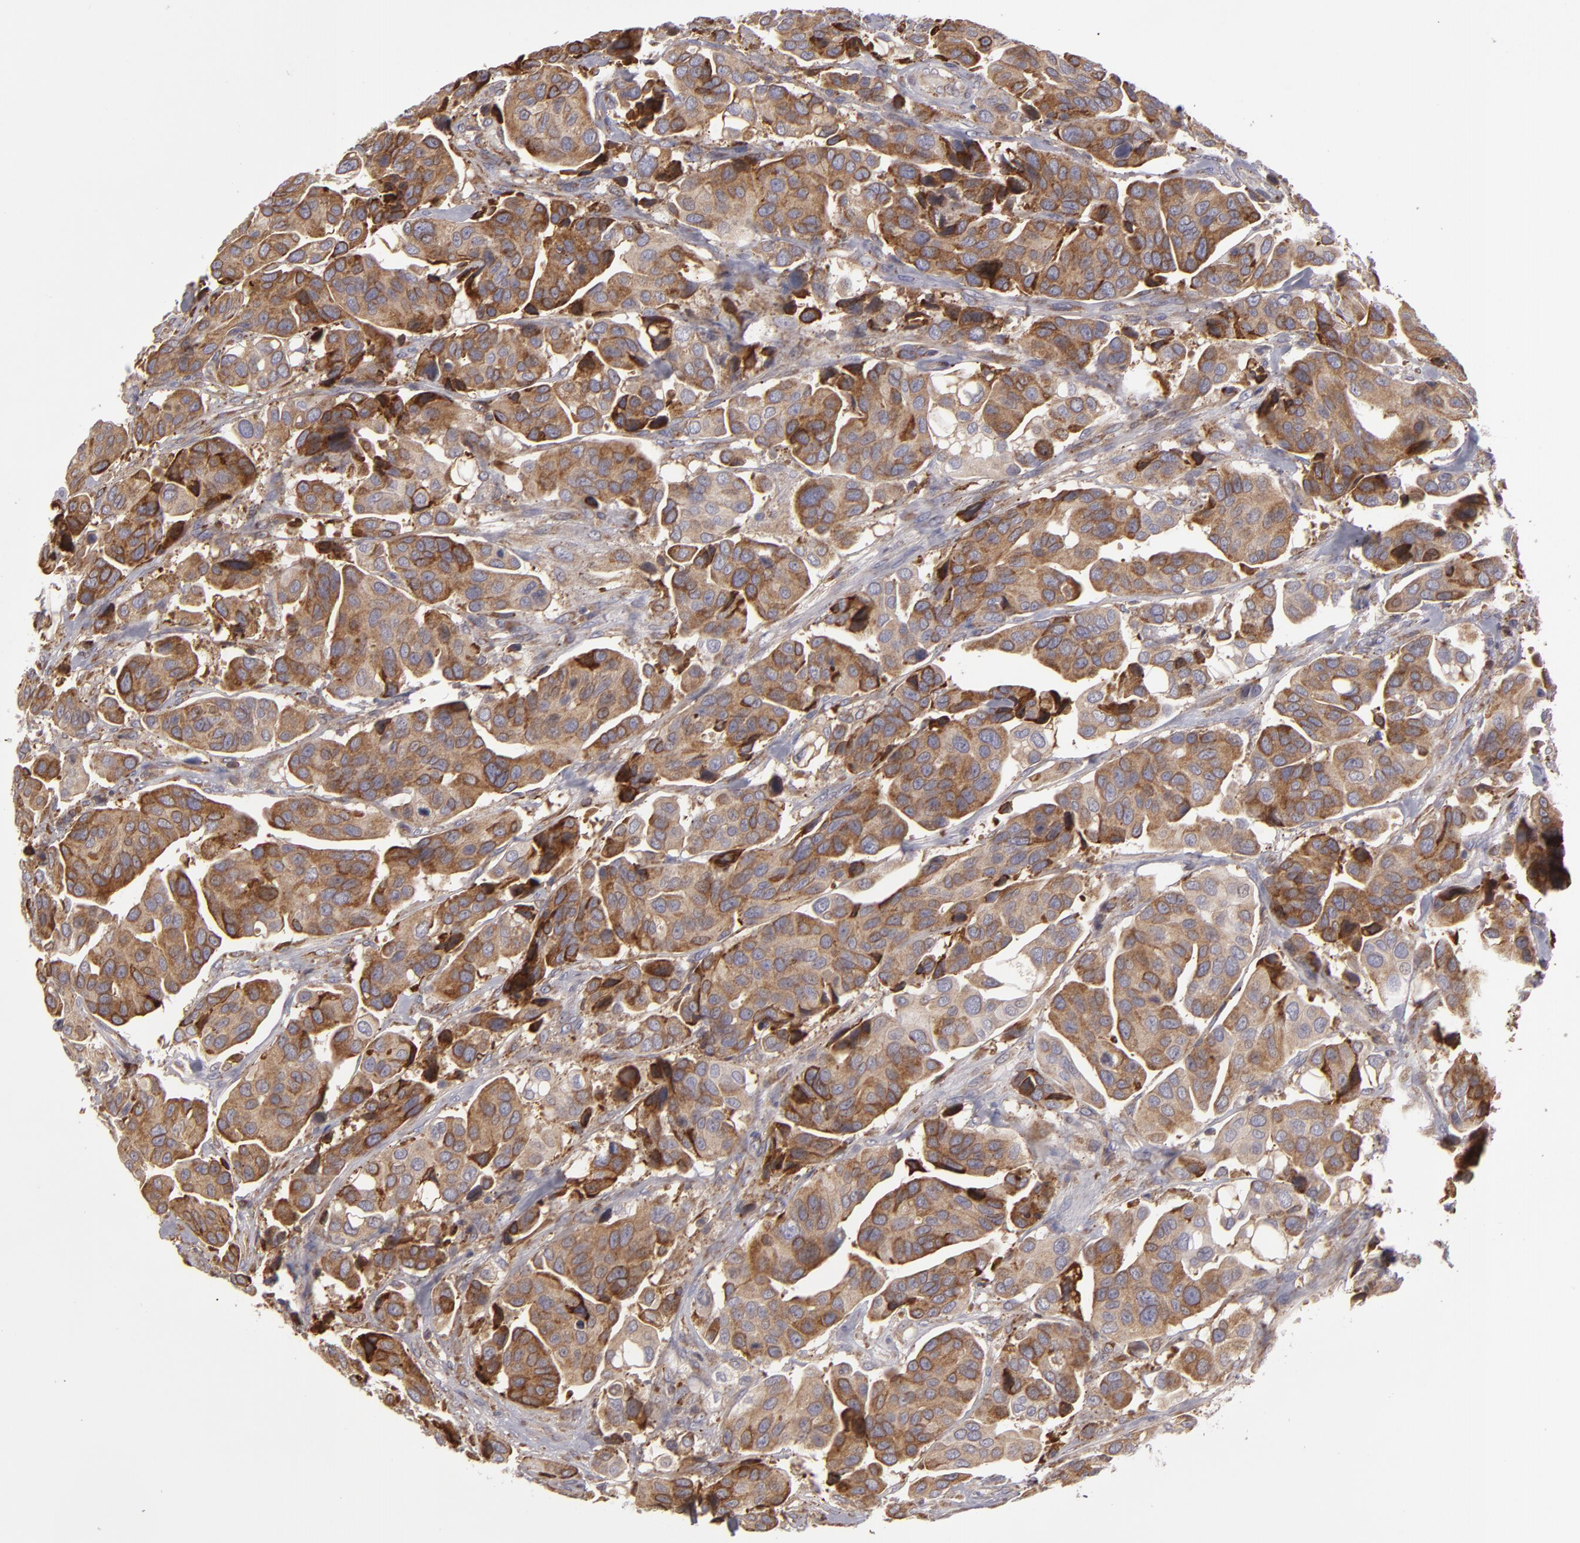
{"staining": {"intensity": "strong", "quantity": ">75%", "location": "cytoplasmic/membranous"}, "tissue": "urothelial cancer", "cell_type": "Tumor cells", "image_type": "cancer", "snomed": [{"axis": "morphology", "description": "Adenocarcinoma, NOS"}, {"axis": "topography", "description": "Urinary bladder"}], "caption": "Urothelial cancer stained with immunohistochemistry (IHC) demonstrates strong cytoplasmic/membranous positivity in about >75% of tumor cells. Nuclei are stained in blue.", "gene": "CFB", "patient": {"sex": "male", "age": 61}}